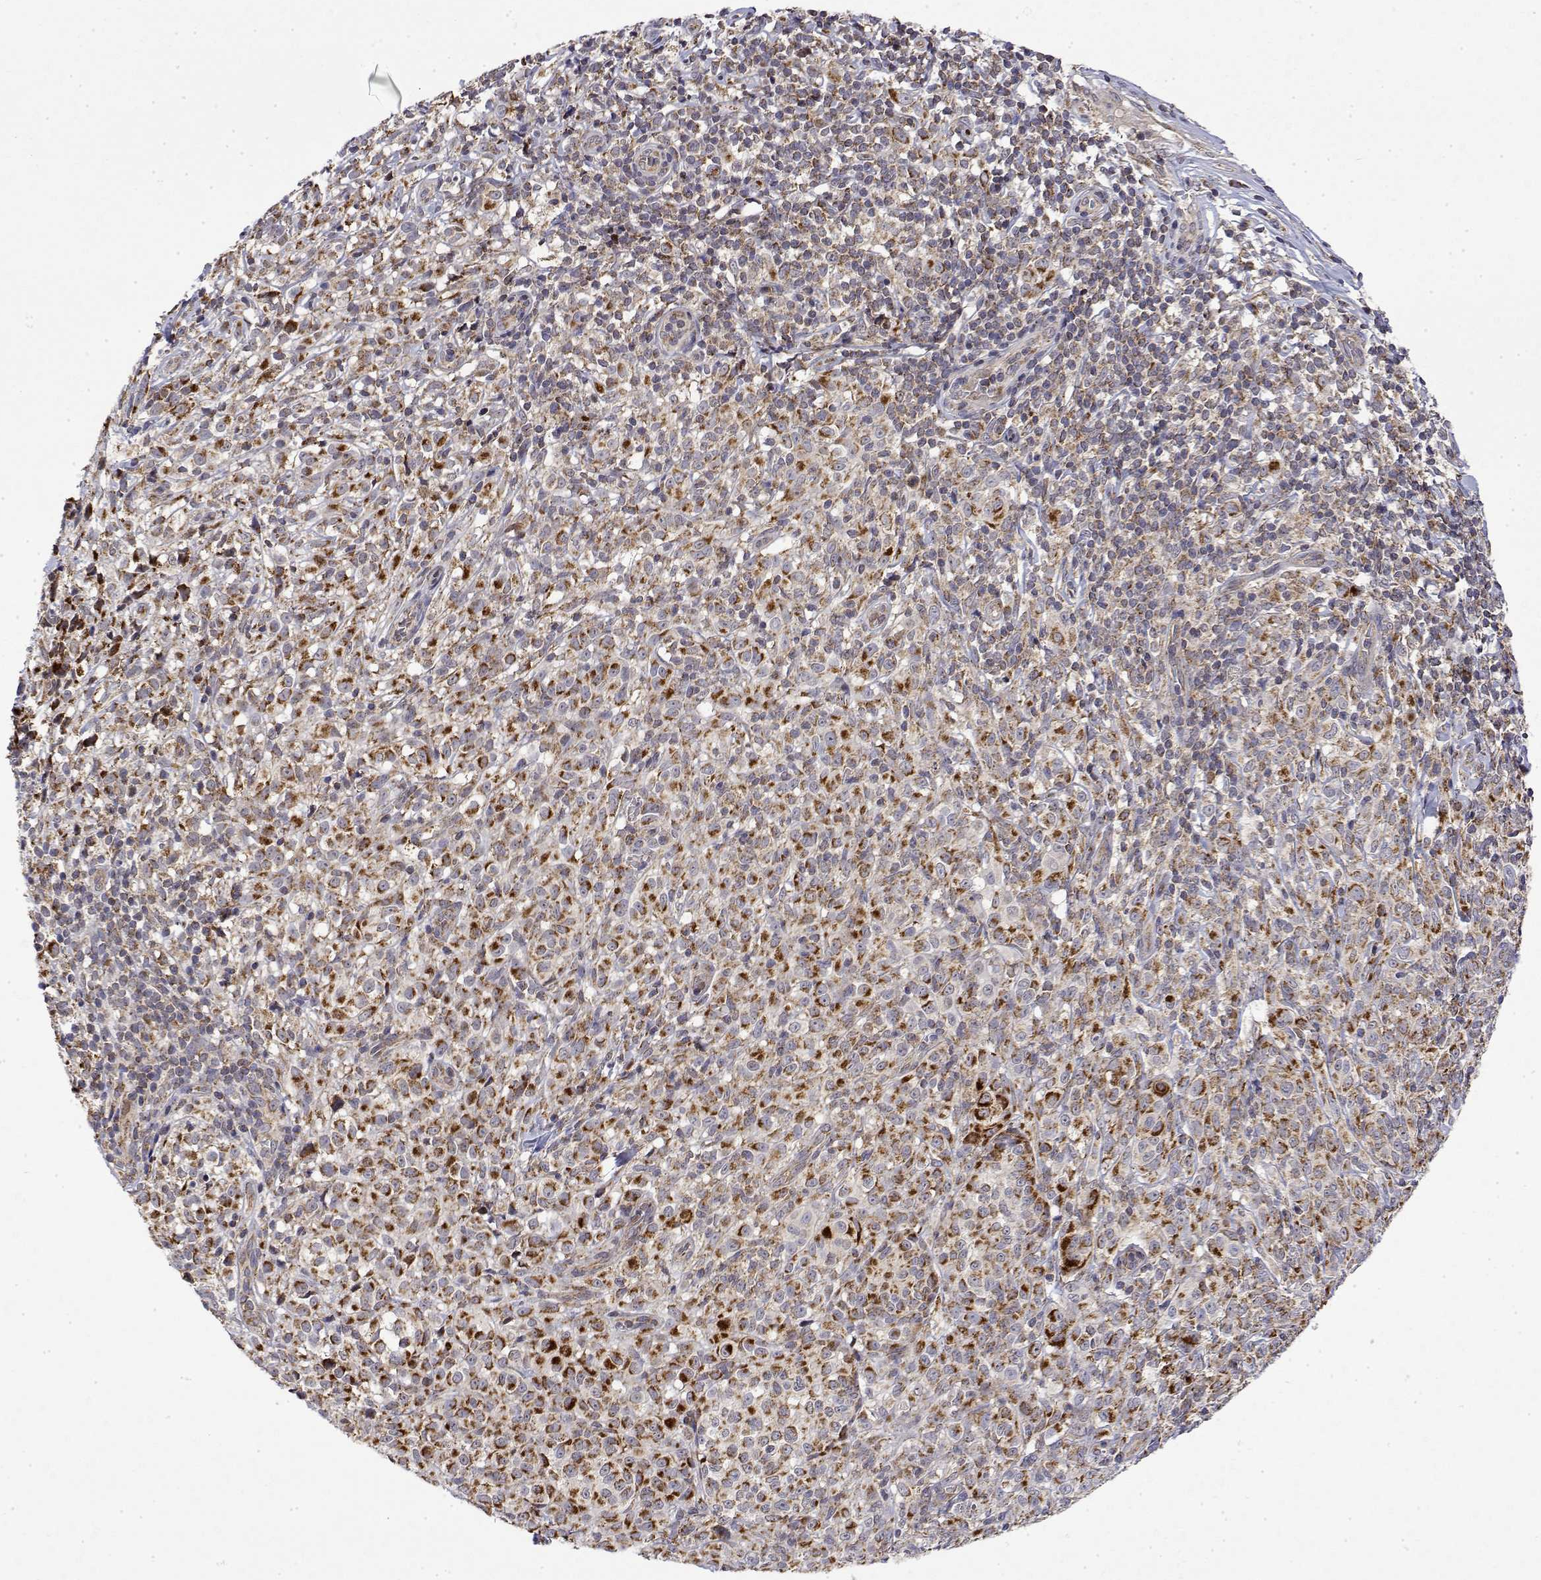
{"staining": {"intensity": "strong", "quantity": "25%-75%", "location": "cytoplasmic/membranous"}, "tissue": "melanoma", "cell_type": "Tumor cells", "image_type": "cancer", "snomed": [{"axis": "morphology", "description": "Malignant melanoma, NOS"}, {"axis": "topography", "description": "Skin"}], "caption": "Strong cytoplasmic/membranous protein positivity is identified in about 25%-75% of tumor cells in malignant melanoma. (Brightfield microscopy of DAB IHC at high magnification).", "gene": "GADD45GIP1", "patient": {"sex": "male", "age": 85}}